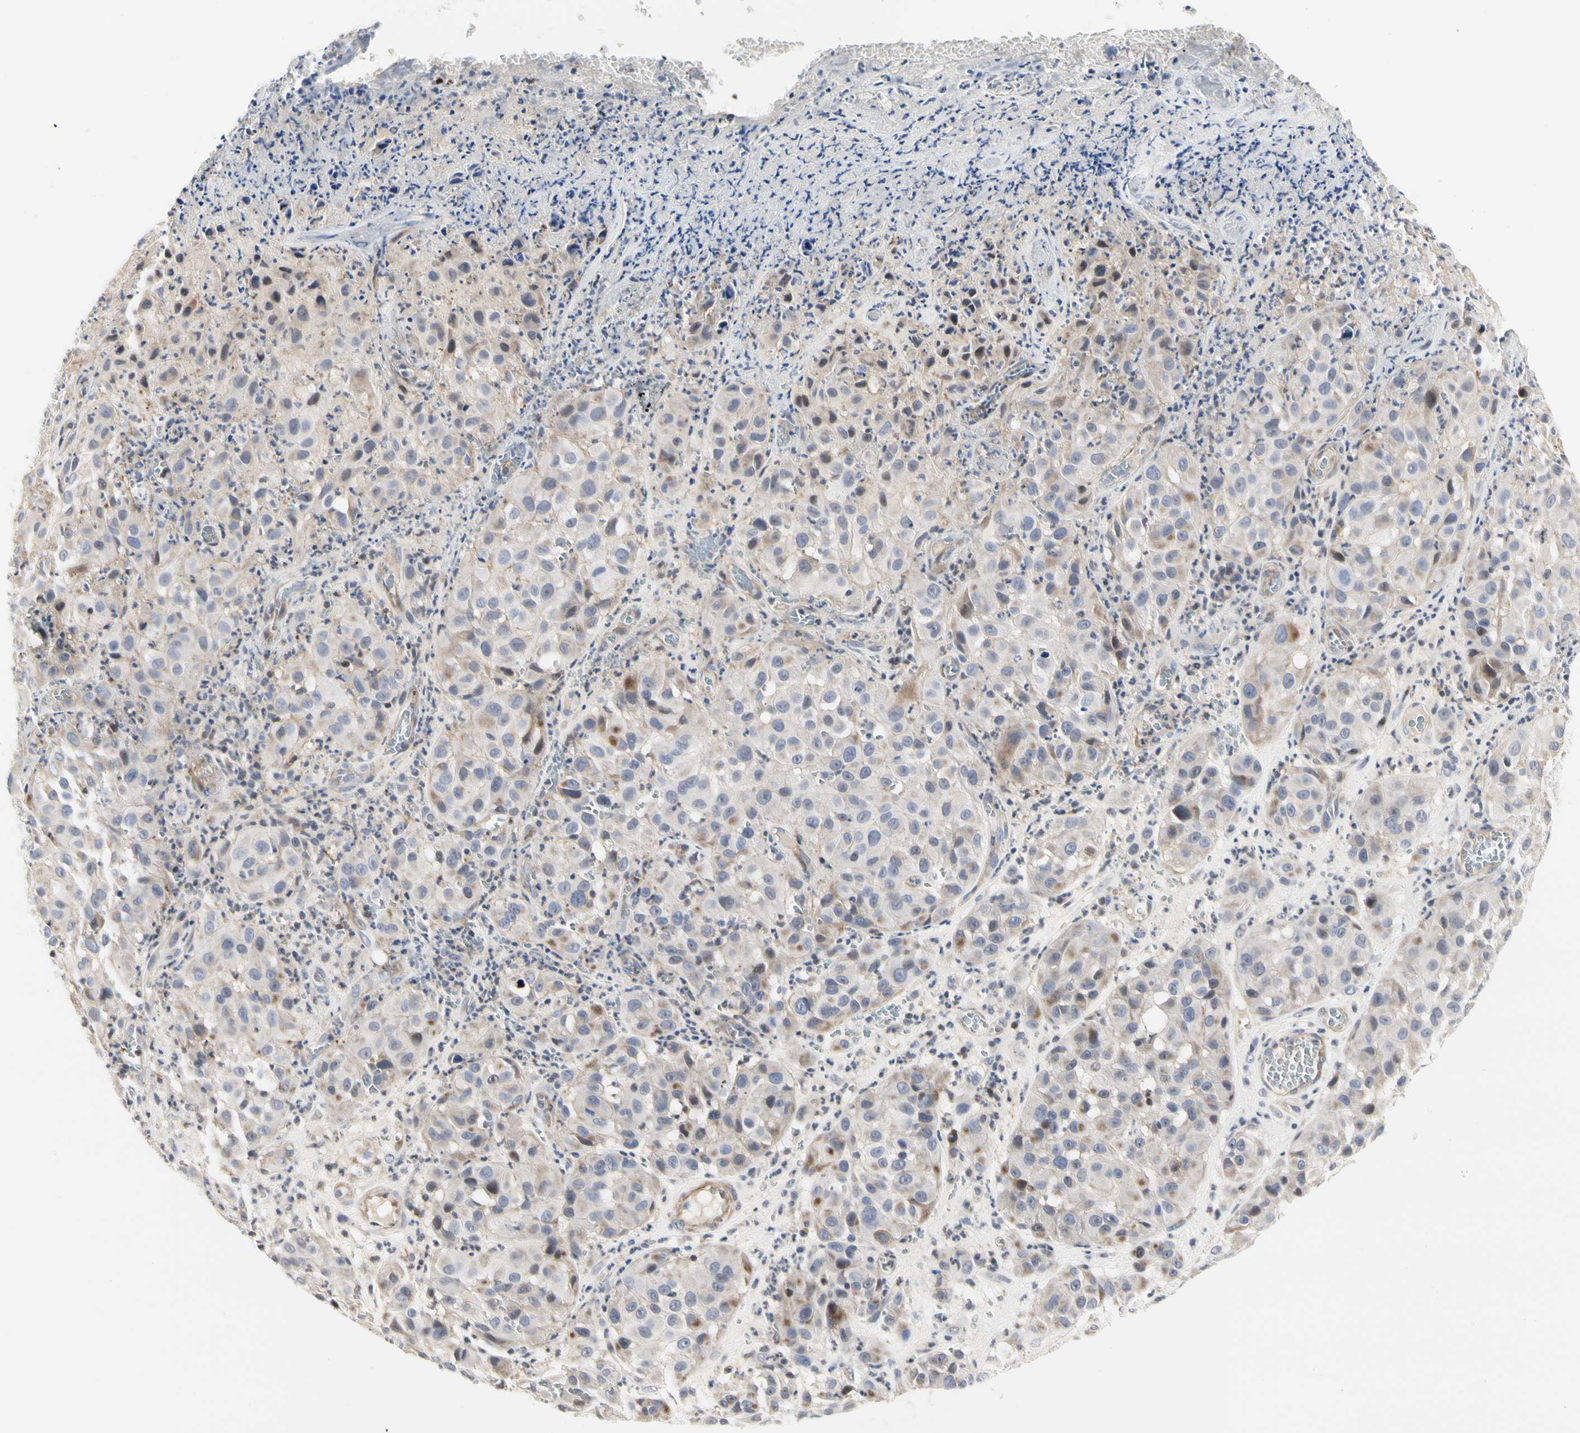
{"staining": {"intensity": "weak", "quantity": "25%-75%", "location": "cytoplasmic/membranous"}, "tissue": "melanoma", "cell_type": "Tumor cells", "image_type": "cancer", "snomed": [{"axis": "morphology", "description": "Malignant melanoma, NOS"}, {"axis": "topography", "description": "Skin"}], "caption": "A histopathology image showing weak cytoplasmic/membranous positivity in about 25%-75% of tumor cells in malignant melanoma, as visualized by brown immunohistochemical staining.", "gene": "SHANK2", "patient": {"sex": "female", "age": 21}}